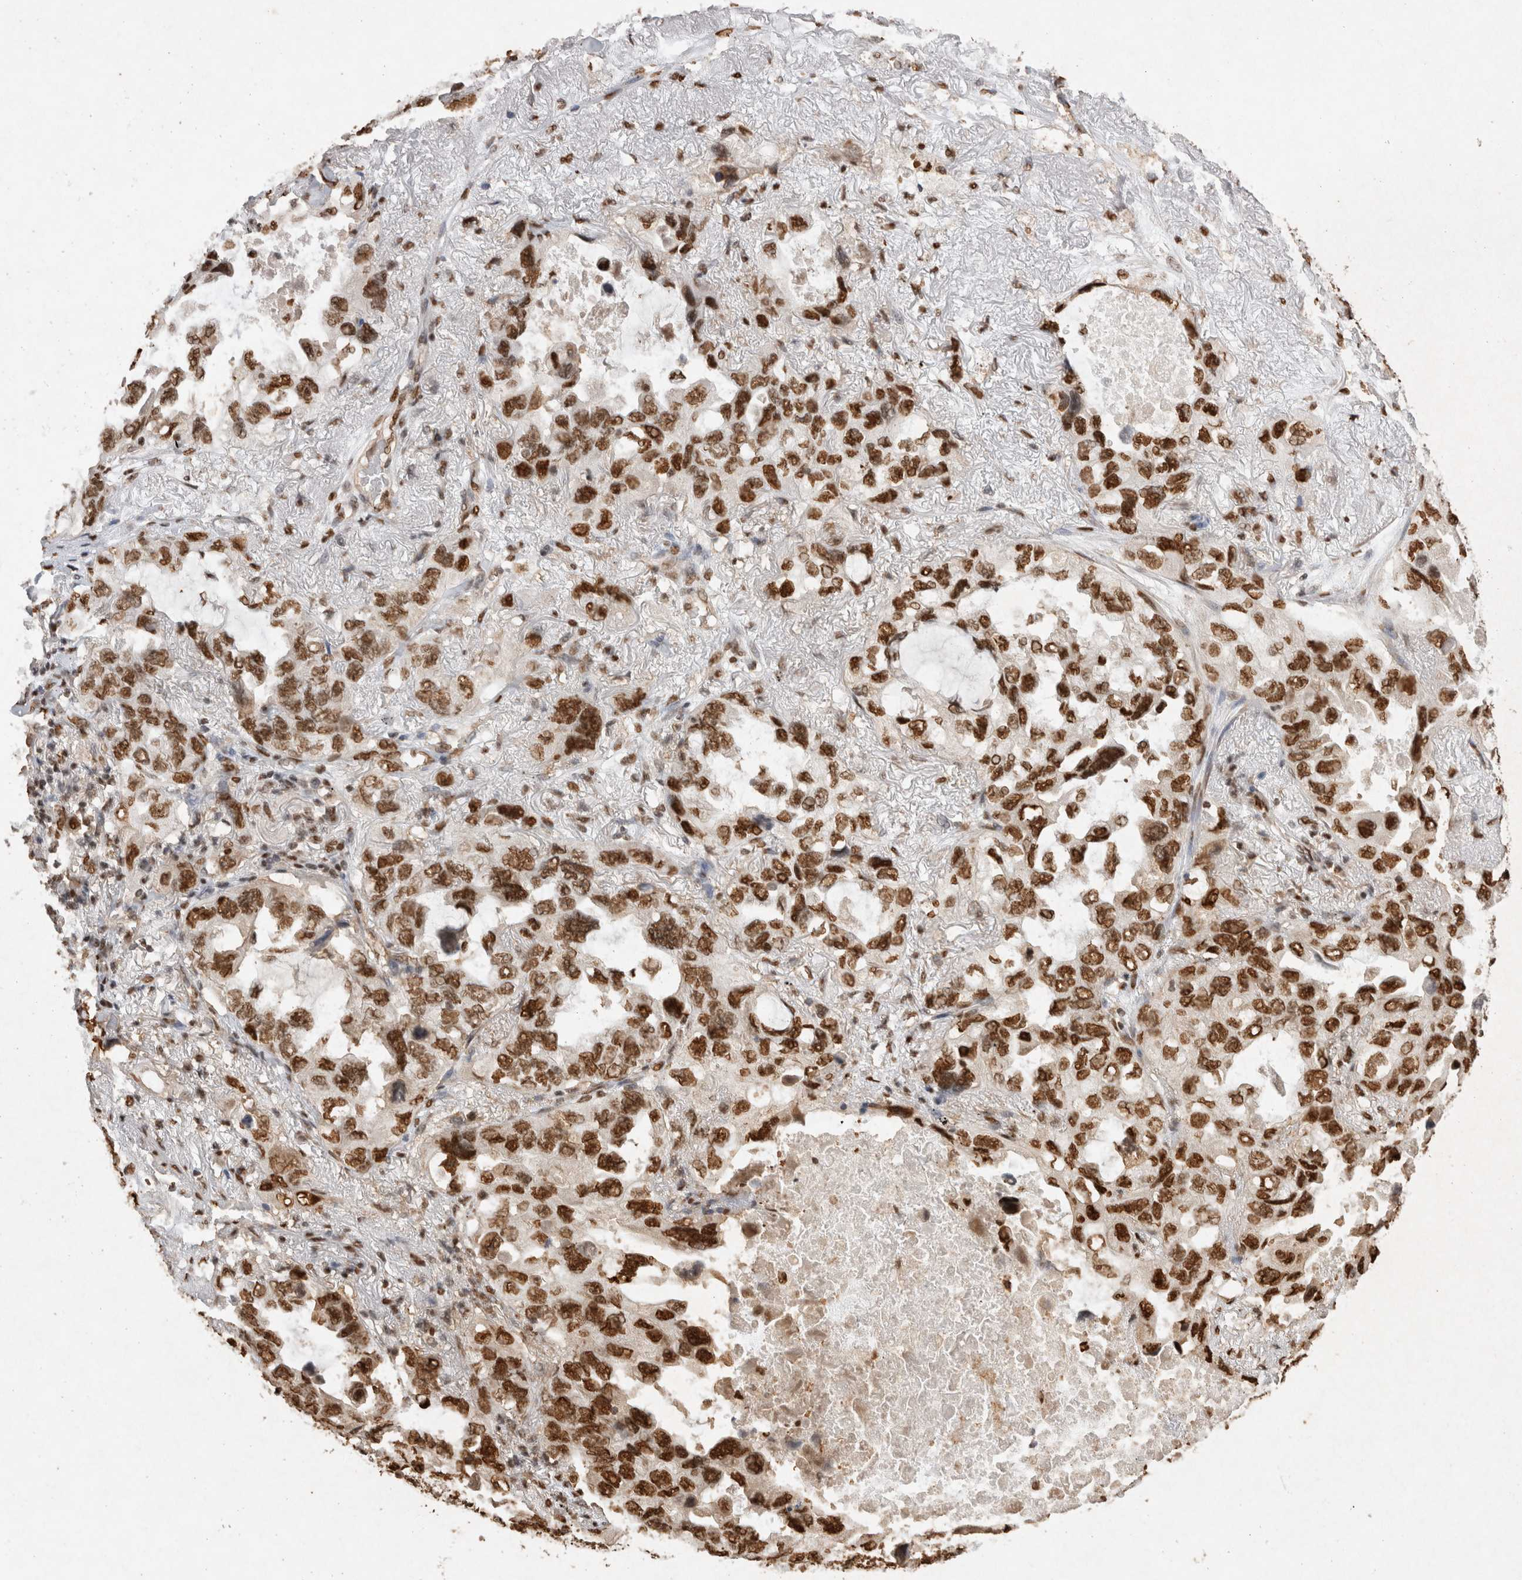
{"staining": {"intensity": "strong", "quantity": ">75%", "location": "nuclear"}, "tissue": "lung cancer", "cell_type": "Tumor cells", "image_type": "cancer", "snomed": [{"axis": "morphology", "description": "Squamous cell carcinoma, NOS"}, {"axis": "topography", "description": "Lung"}], "caption": "A high-resolution micrograph shows immunohistochemistry staining of lung squamous cell carcinoma, which demonstrates strong nuclear positivity in about >75% of tumor cells.", "gene": "HDGF", "patient": {"sex": "female", "age": 73}}